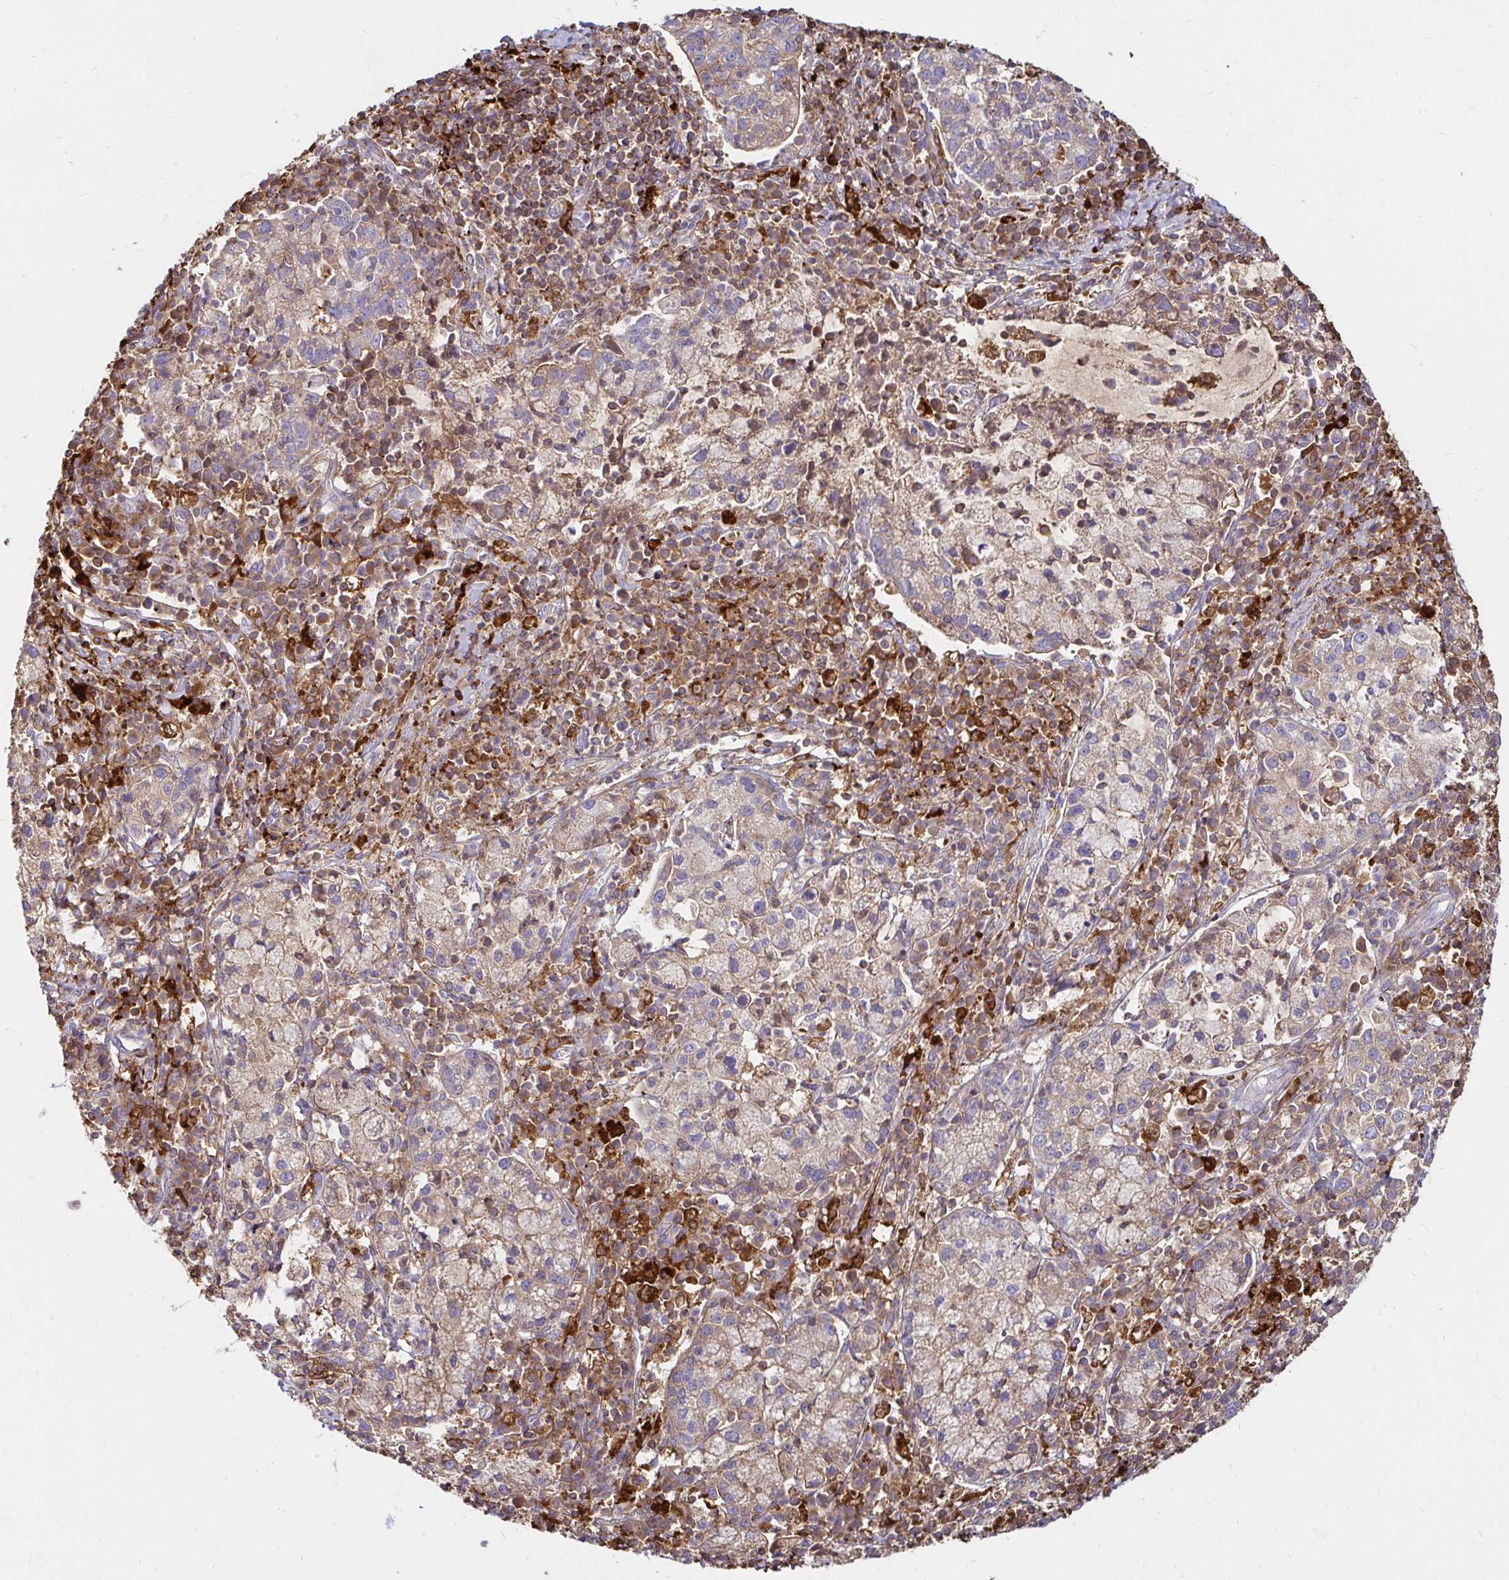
{"staining": {"intensity": "moderate", "quantity": "25%-75%", "location": "cytoplasmic/membranous"}, "tissue": "cervical cancer", "cell_type": "Tumor cells", "image_type": "cancer", "snomed": [{"axis": "morphology", "description": "Normal tissue, NOS"}, {"axis": "morphology", "description": "Adenocarcinoma, NOS"}, {"axis": "topography", "description": "Cervix"}], "caption": "Cervical adenocarcinoma stained with a protein marker reveals moderate staining in tumor cells.", "gene": "FUCA1", "patient": {"sex": "female", "age": 44}}